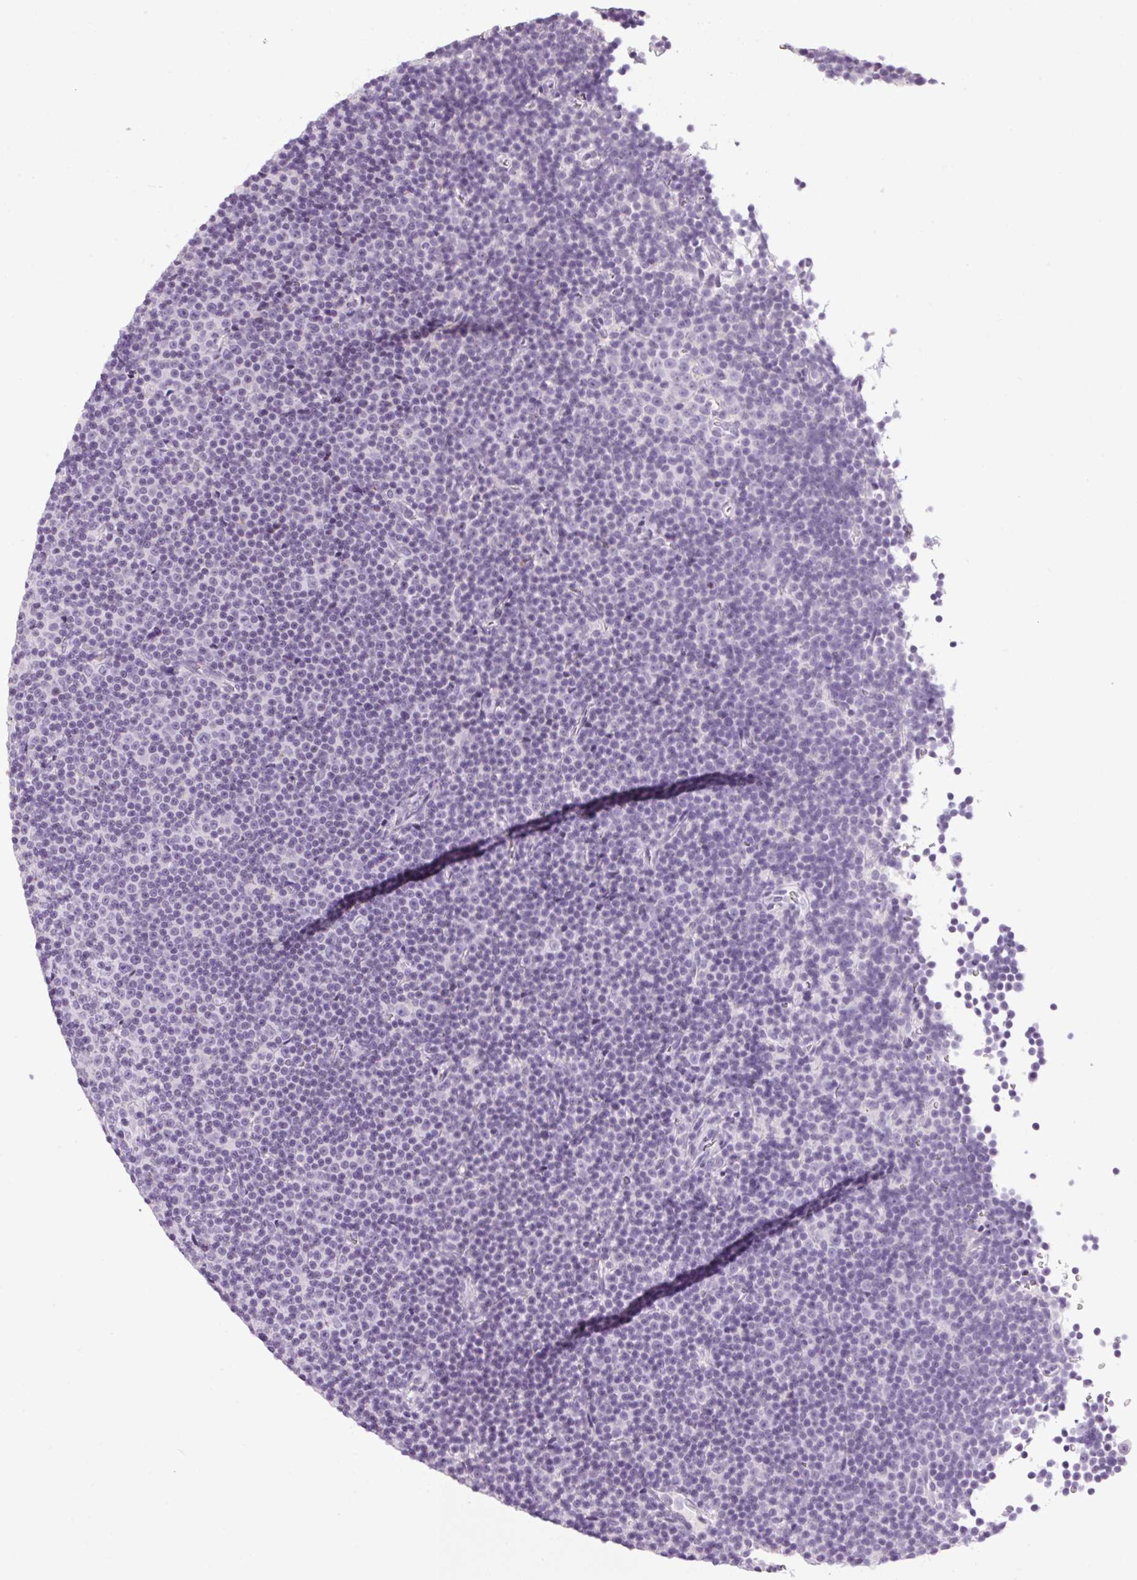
{"staining": {"intensity": "negative", "quantity": "none", "location": "none"}, "tissue": "lymphoma", "cell_type": "Tumor cells", "image_type": "cancer", "snomed": [{"axis": "morphology", "description": "Malignant lymphoma, non-Hodgkin's type, Low grade"}, {"axis": "topography", "description": "Lymph node"}], "caption": "Histopathology image shows no significant protein expression in tumor cells of malignant lymphoma, non-Hodgkin's type (low-grade).", "gene": "TMEM88B", "patient": {"sex": "female", "age": 67}}